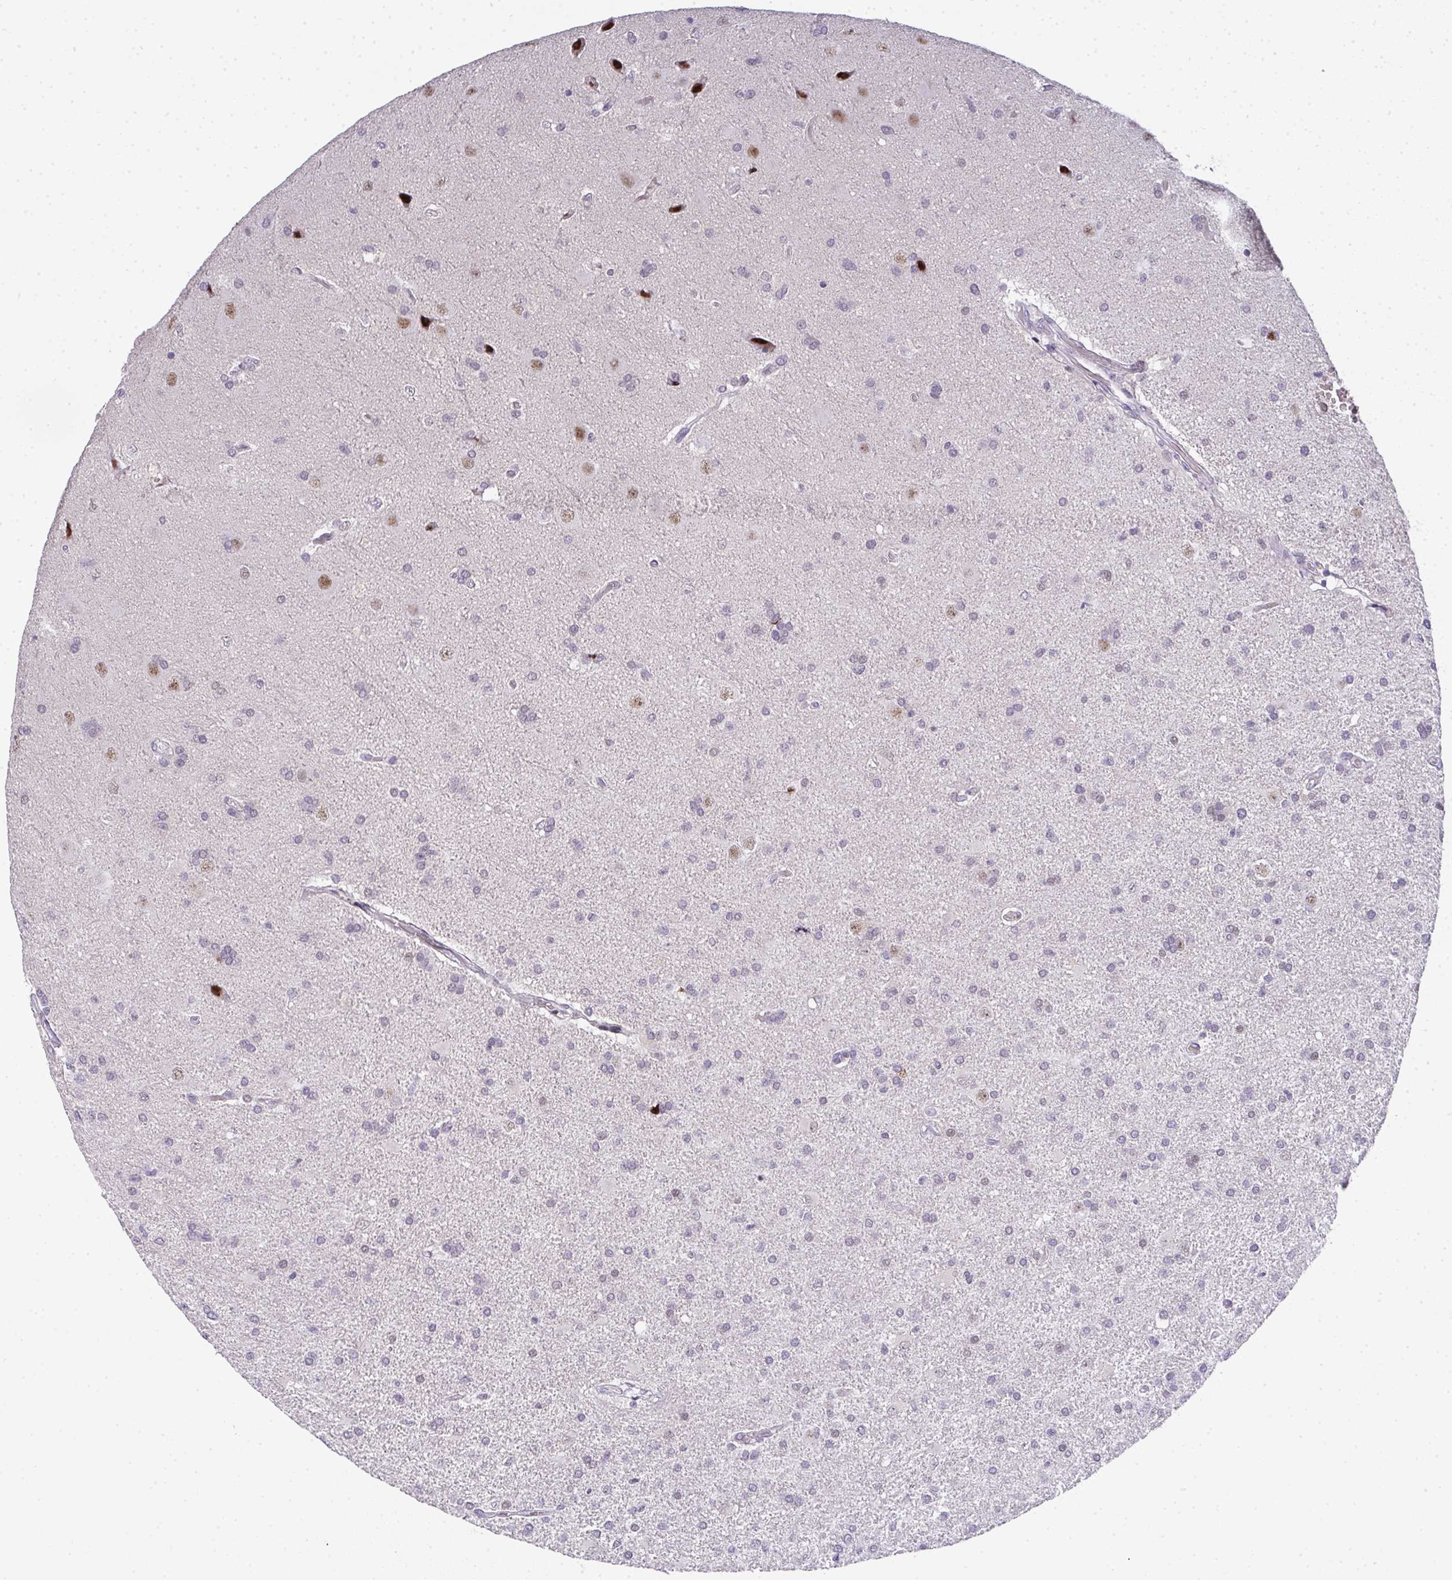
{"staining": {"intensity": "negative", "quantity": "none", "location": "none"}, "tissue": "glioma", "cell_type": "Tumor cells", "image_type": "cancer", "snomed": [{"axis": "morphology", "description": "Glioma, malignant, High grade"}, {"axis": "topography", "description": "Brain"}], "caption": "Photomicrograph shows no significant protein positivity in tumor cells of glioma.", "gene": "TNMD", "patient": {"sex": "male", "age": 68}}